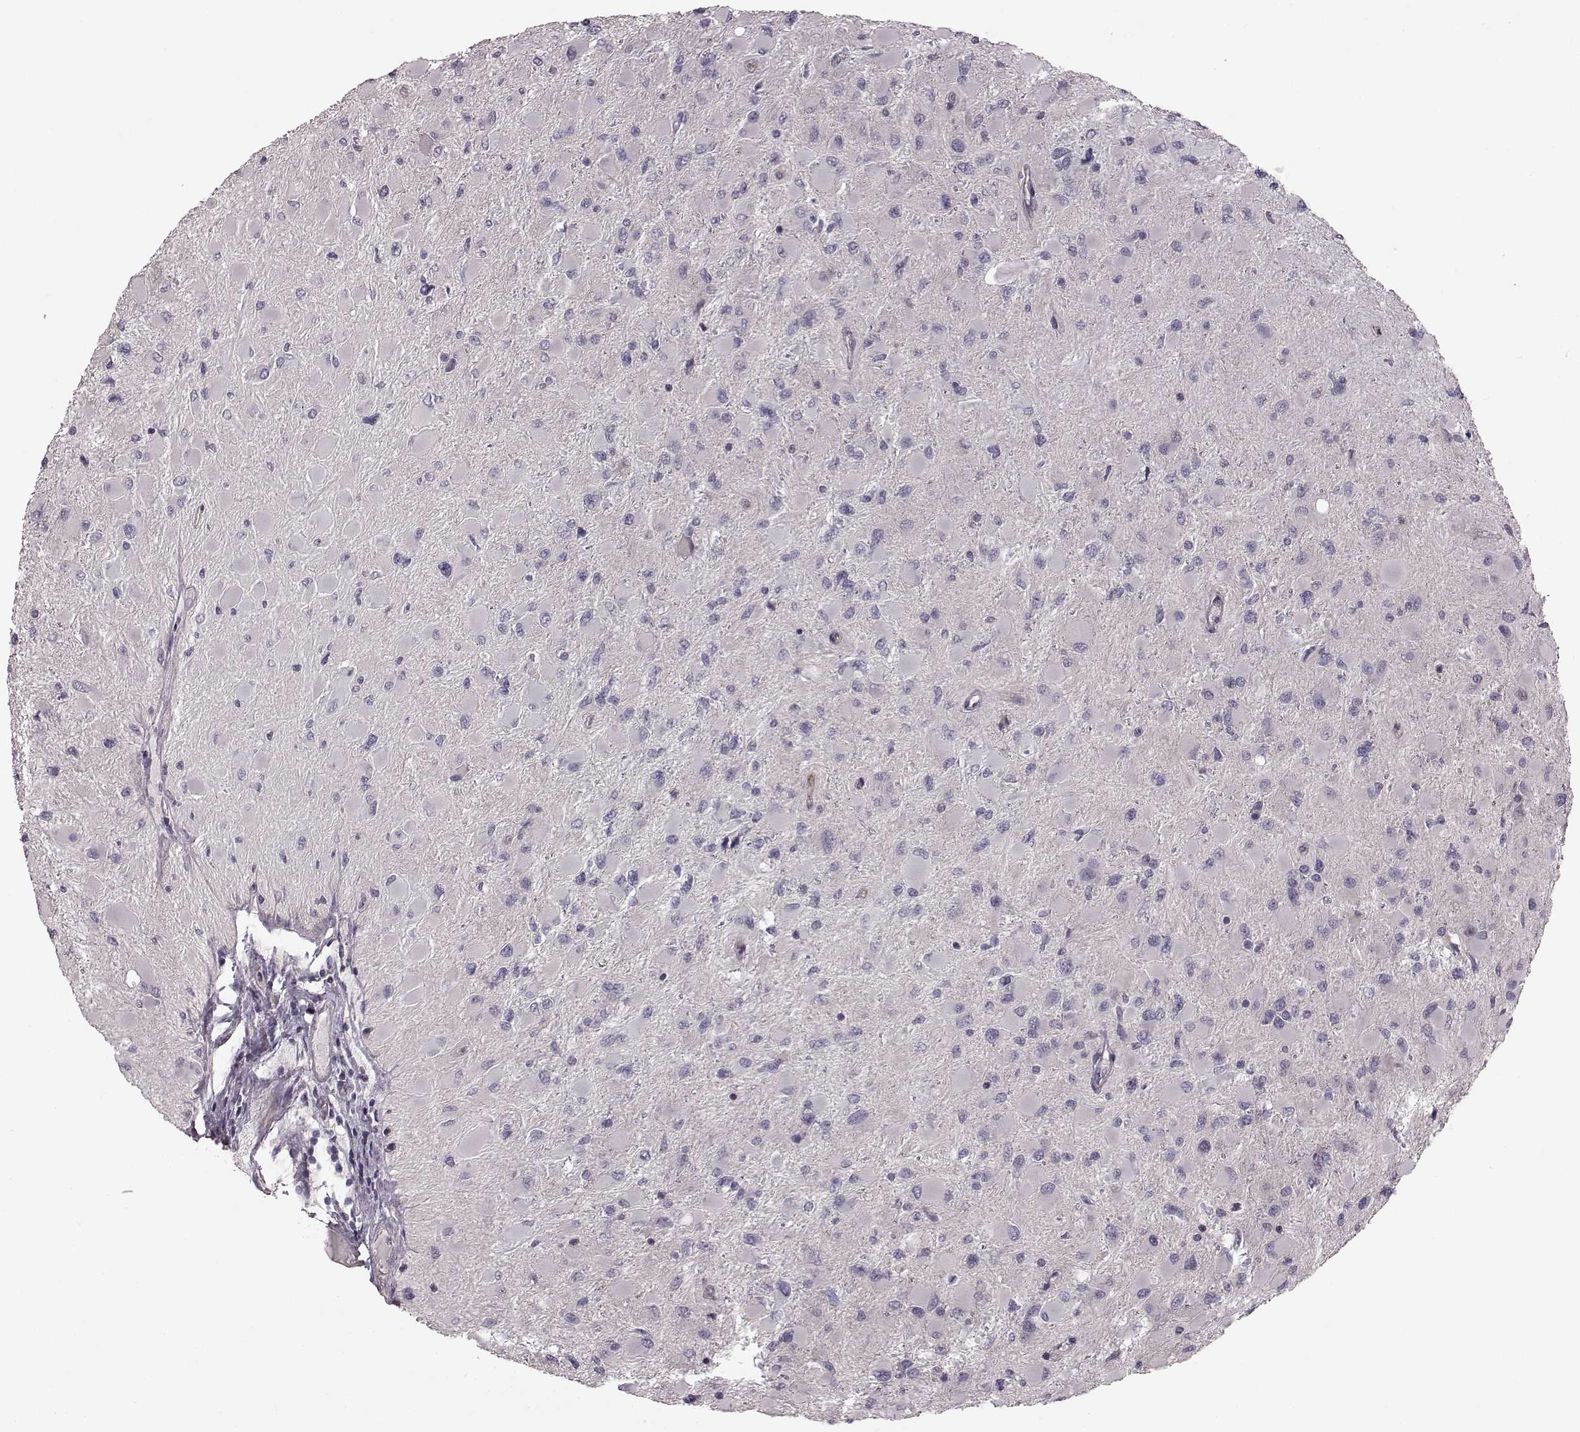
{"staining": {"intensity": "negative", "quantity": "none", "location": "none"}, "tissue": "glioma", "cell_type": "Tumor cells", "image_type": "cancer", "snomed": [{"axis": "morphology", "description": "Glioma, malignant, High grade"}, {"axis": "topography", "description": "Cerebral cortex"}], "caption": "The image exhibits no significant staining in tumor cells of glioma.", "gene": "SLC22A18", "patient": {"sex": "female", "age": 36}}